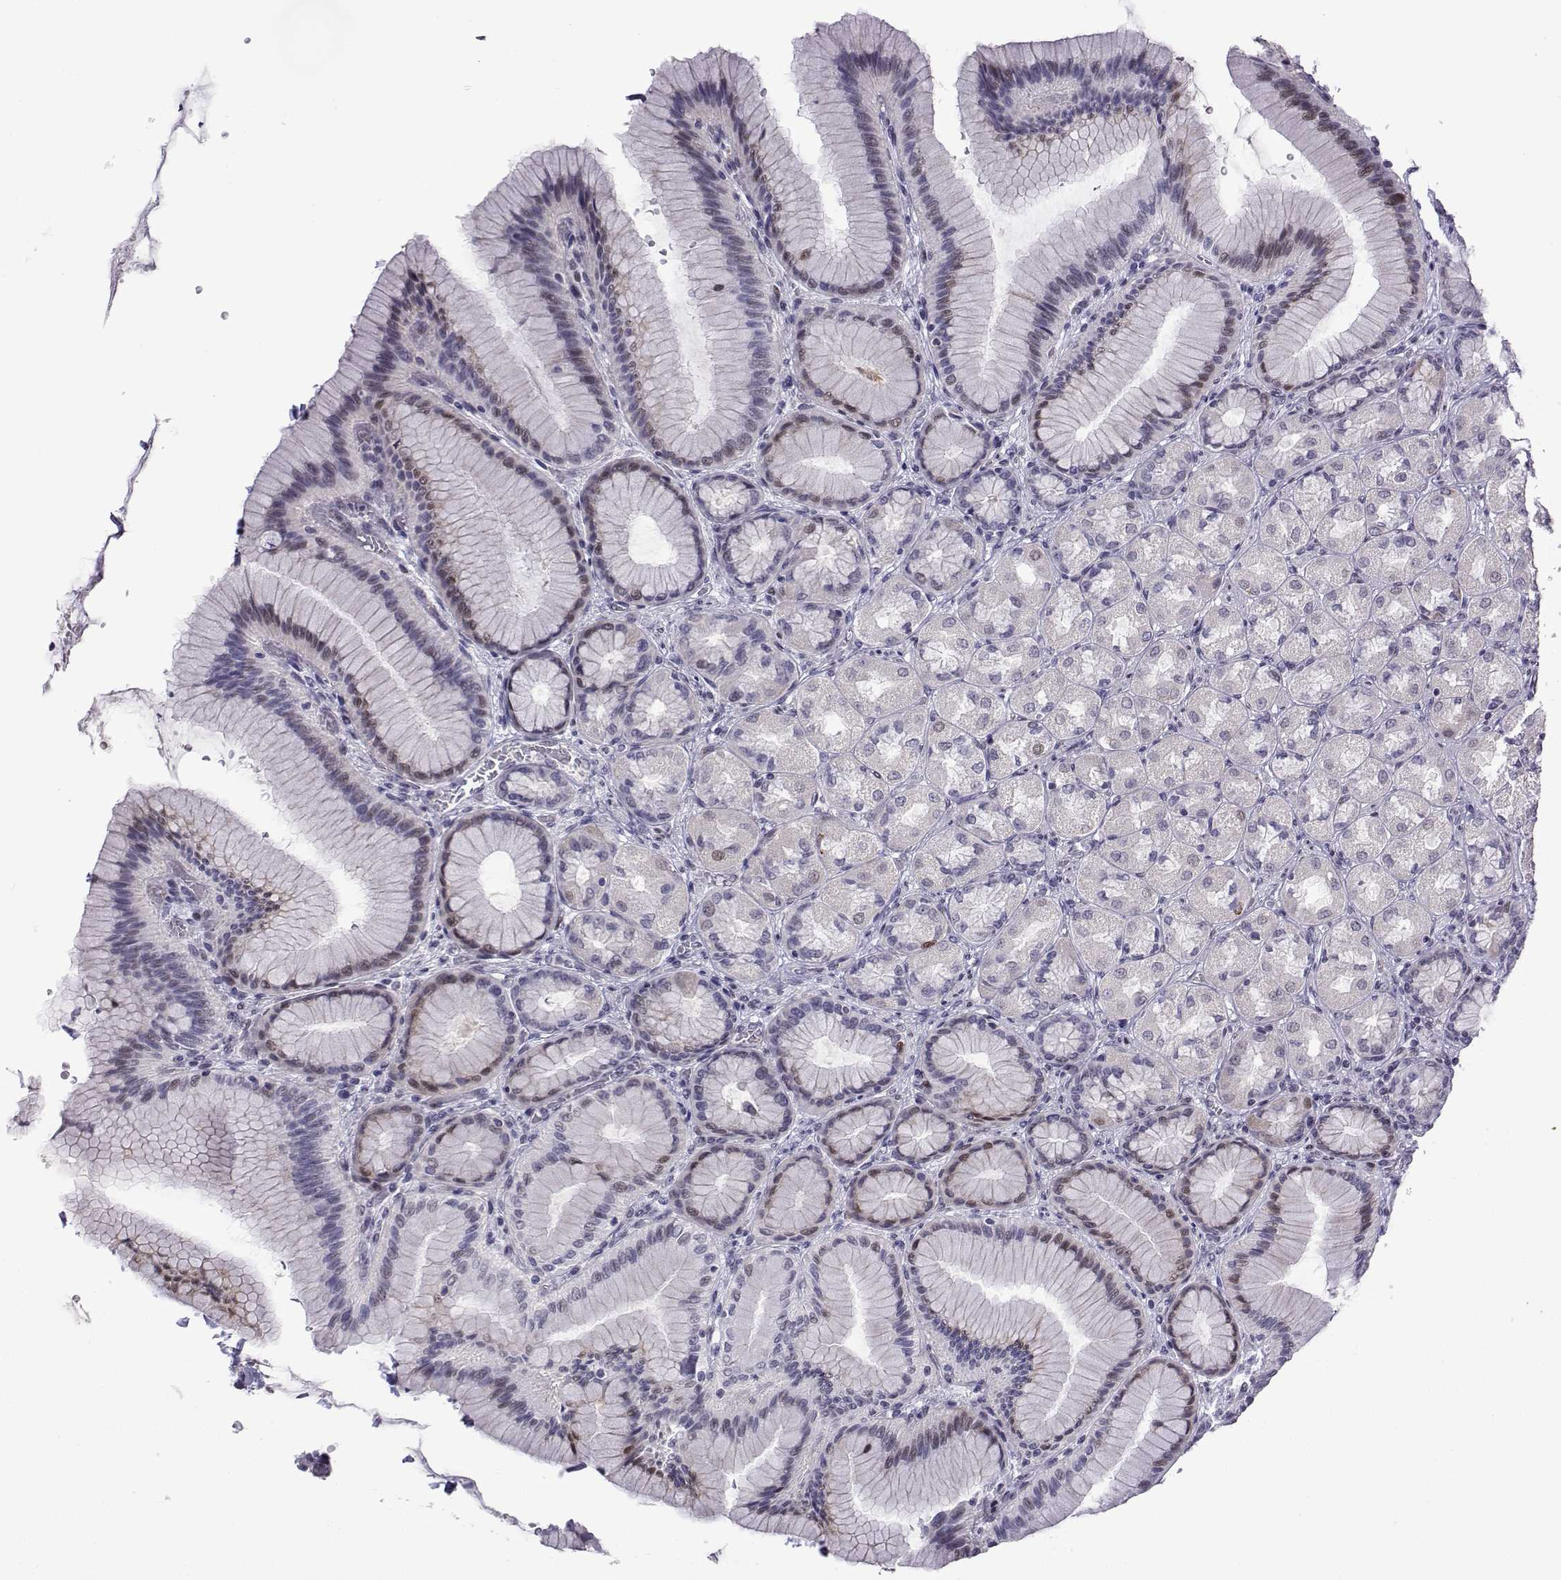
{"staining": {"intensity": "negative", "quantity": "none", "location": "none"}, "tissue": "stomach", "cell_type": "Glandular cells", "image_type": "normal", "snomed": [{"axis": "morphology", "description": "Normal tissue, NOS"}, {"axis": "morphology", "description": "Adenocarcinoma, NOS"}, {"axis": "morphology", "description": "Adenocarcinoma, High grade"}, {"axis": "topography", "description": "Stomach, upper"}, {"axis": "topography", "description": "Stomach"}], "caption": "This is an immunohistochemistry histopathology image of unremarkable human stomach. There is no expression in glandular cells.", "gene": "CFAP70", "patient": {"sex": "female", "age": 65}}